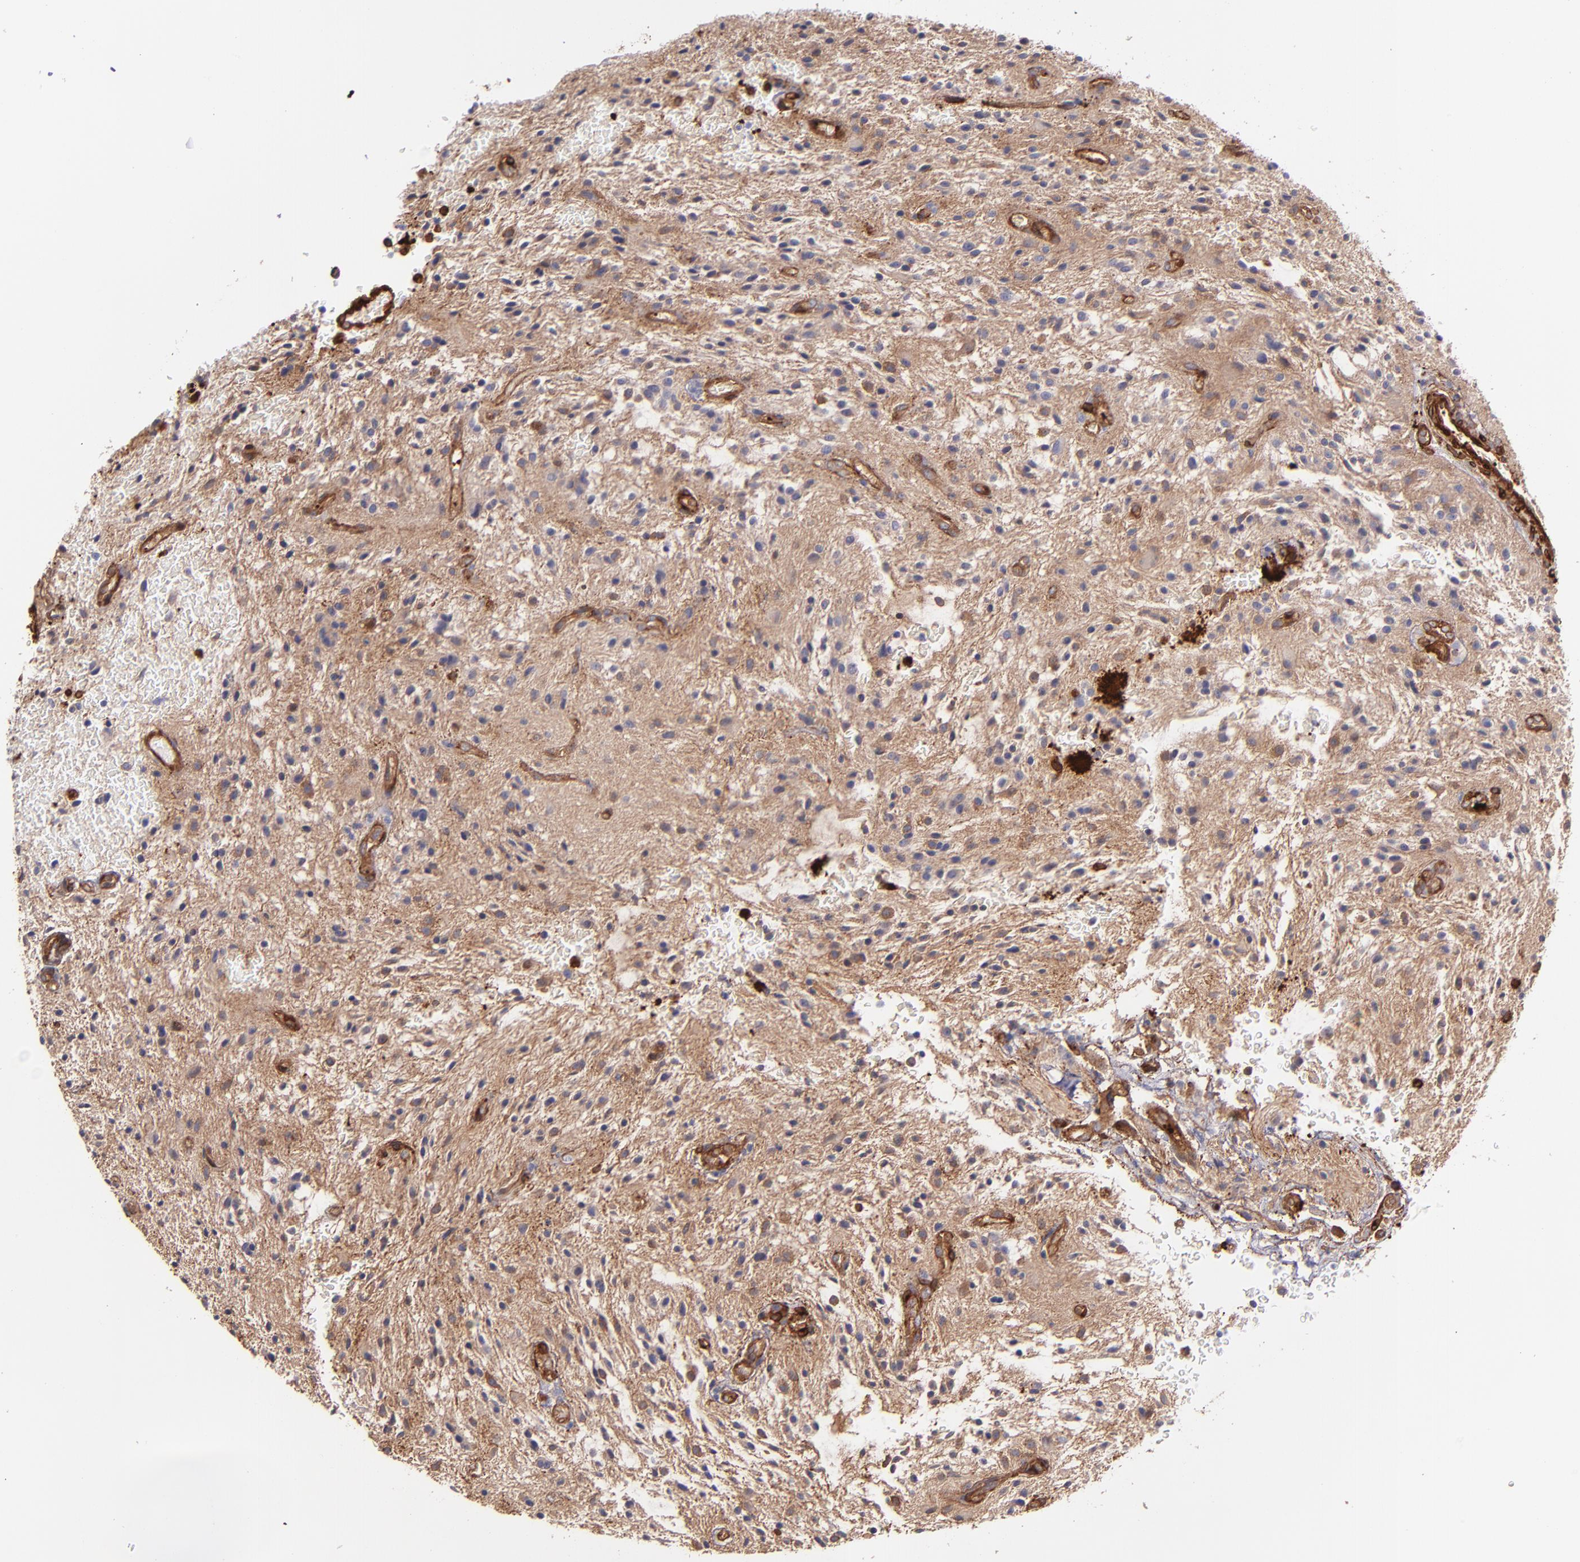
{"staining": {"intensity": "moderate", "quantity": "25%-75%", "location": "cytoplasmic/membranous"}, "tissue": "glioma", "cell_type": "Tumor cells", "image_type": "cancer", "snomed": [{"axis": "morphology", "description": "Glioma, malignant, NOS"}, {"axis": "topography", "description": "Cerebellum"}], "caption": "Brown immunohistochemical staining in human malignant glioma shows moderate cytoplasmic/membranous expression in approximately 25%-75% of tumor cells.", "gene": "VCL", "patient": {"sex": "female", "age": 10}}